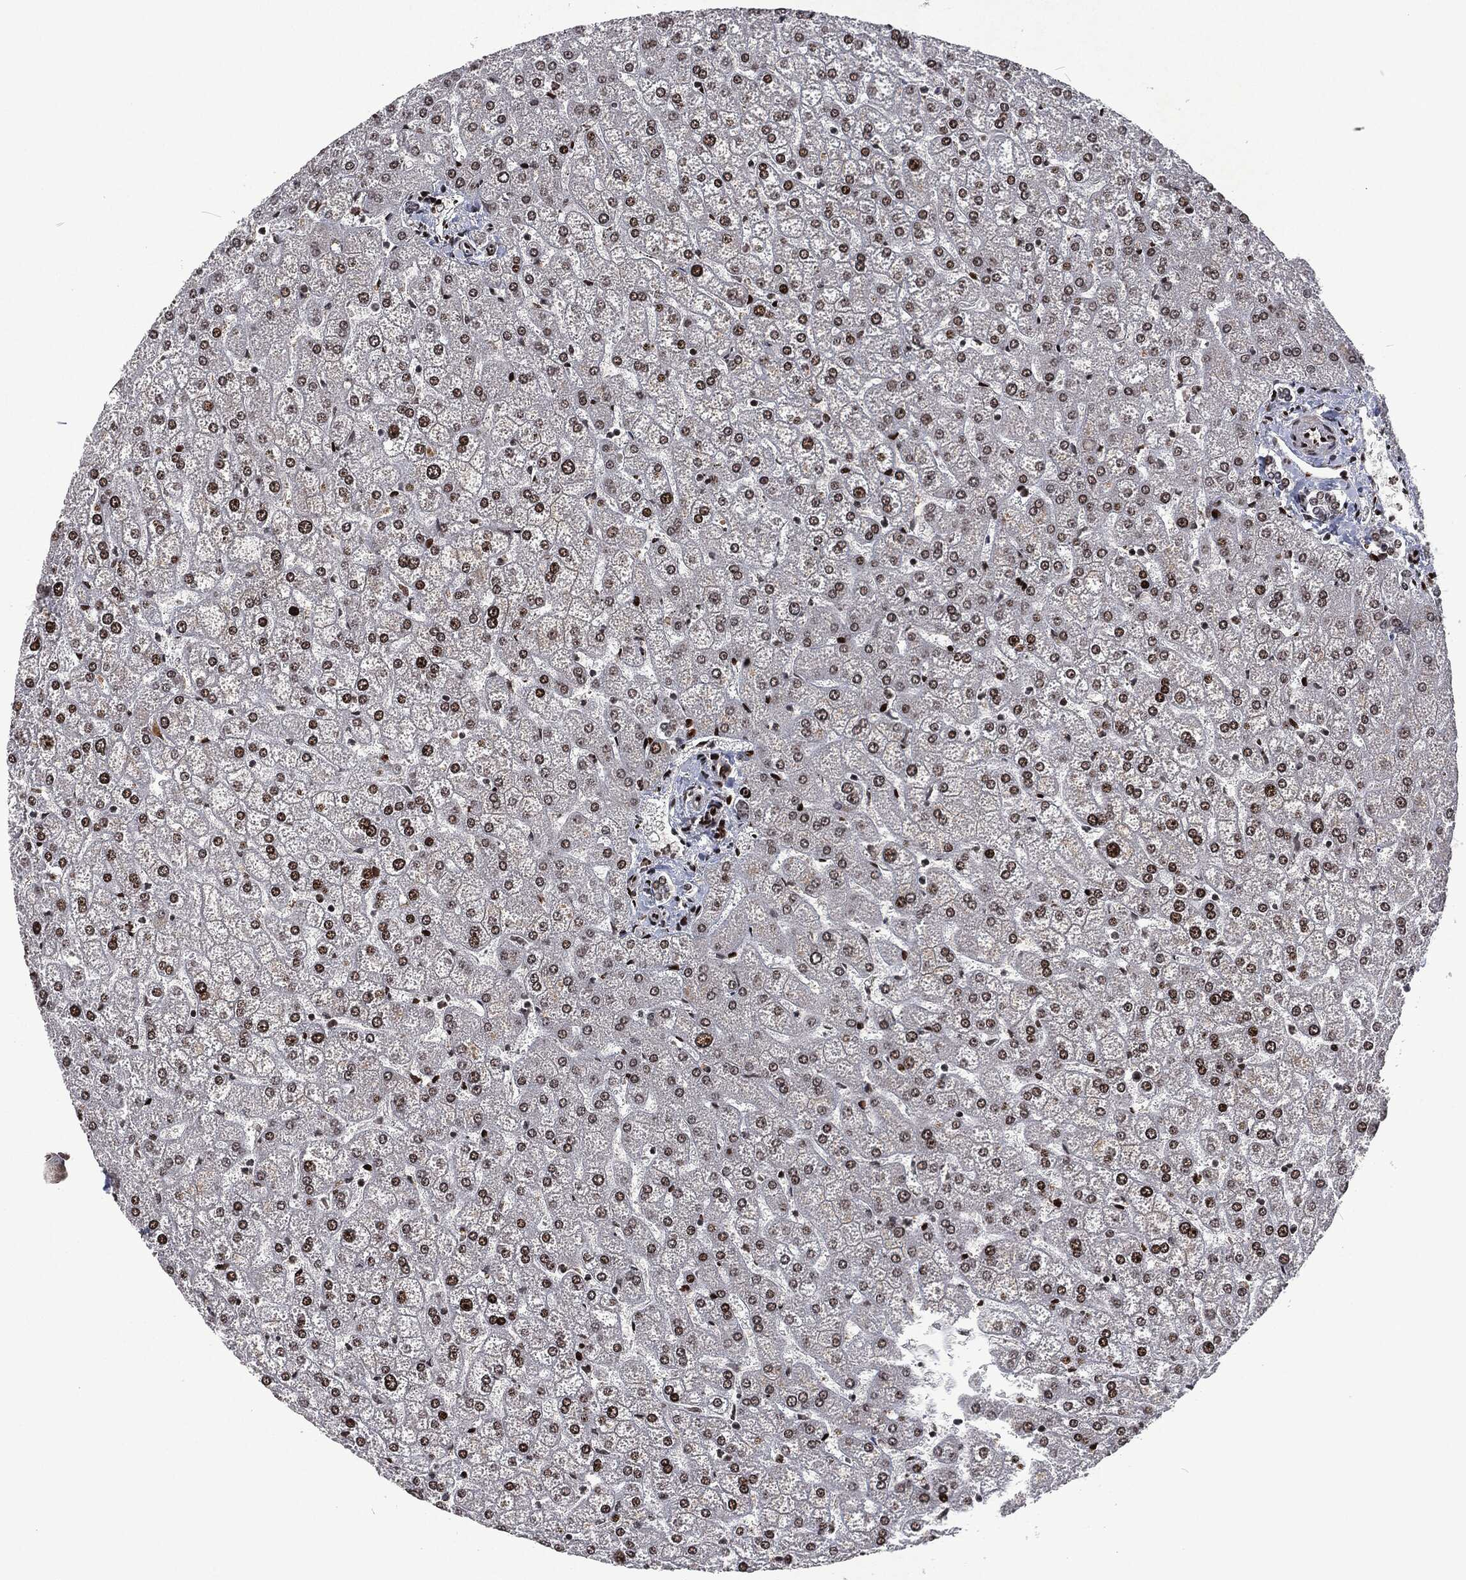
{"staining": {"intensity": "strong", "quantity": ">75%", "location": "nuclear"}, "tissue": "liver", "cell_type": "Cholangiocytes", "image_type": "normal", "snomed": [{"axis": "morphology", "description": "Normal tissue, NOS"}, {"axis": "topography", "description": "Liver"}], "caption": "Liver was stained to show a protein in brown. There is high levels of strong nuclear positivity in approximately >75% of cholangiocytes. Nuclei are stained in blue.", "gene": "EGFR", "patient": {"sex": "female", "age": 32}}